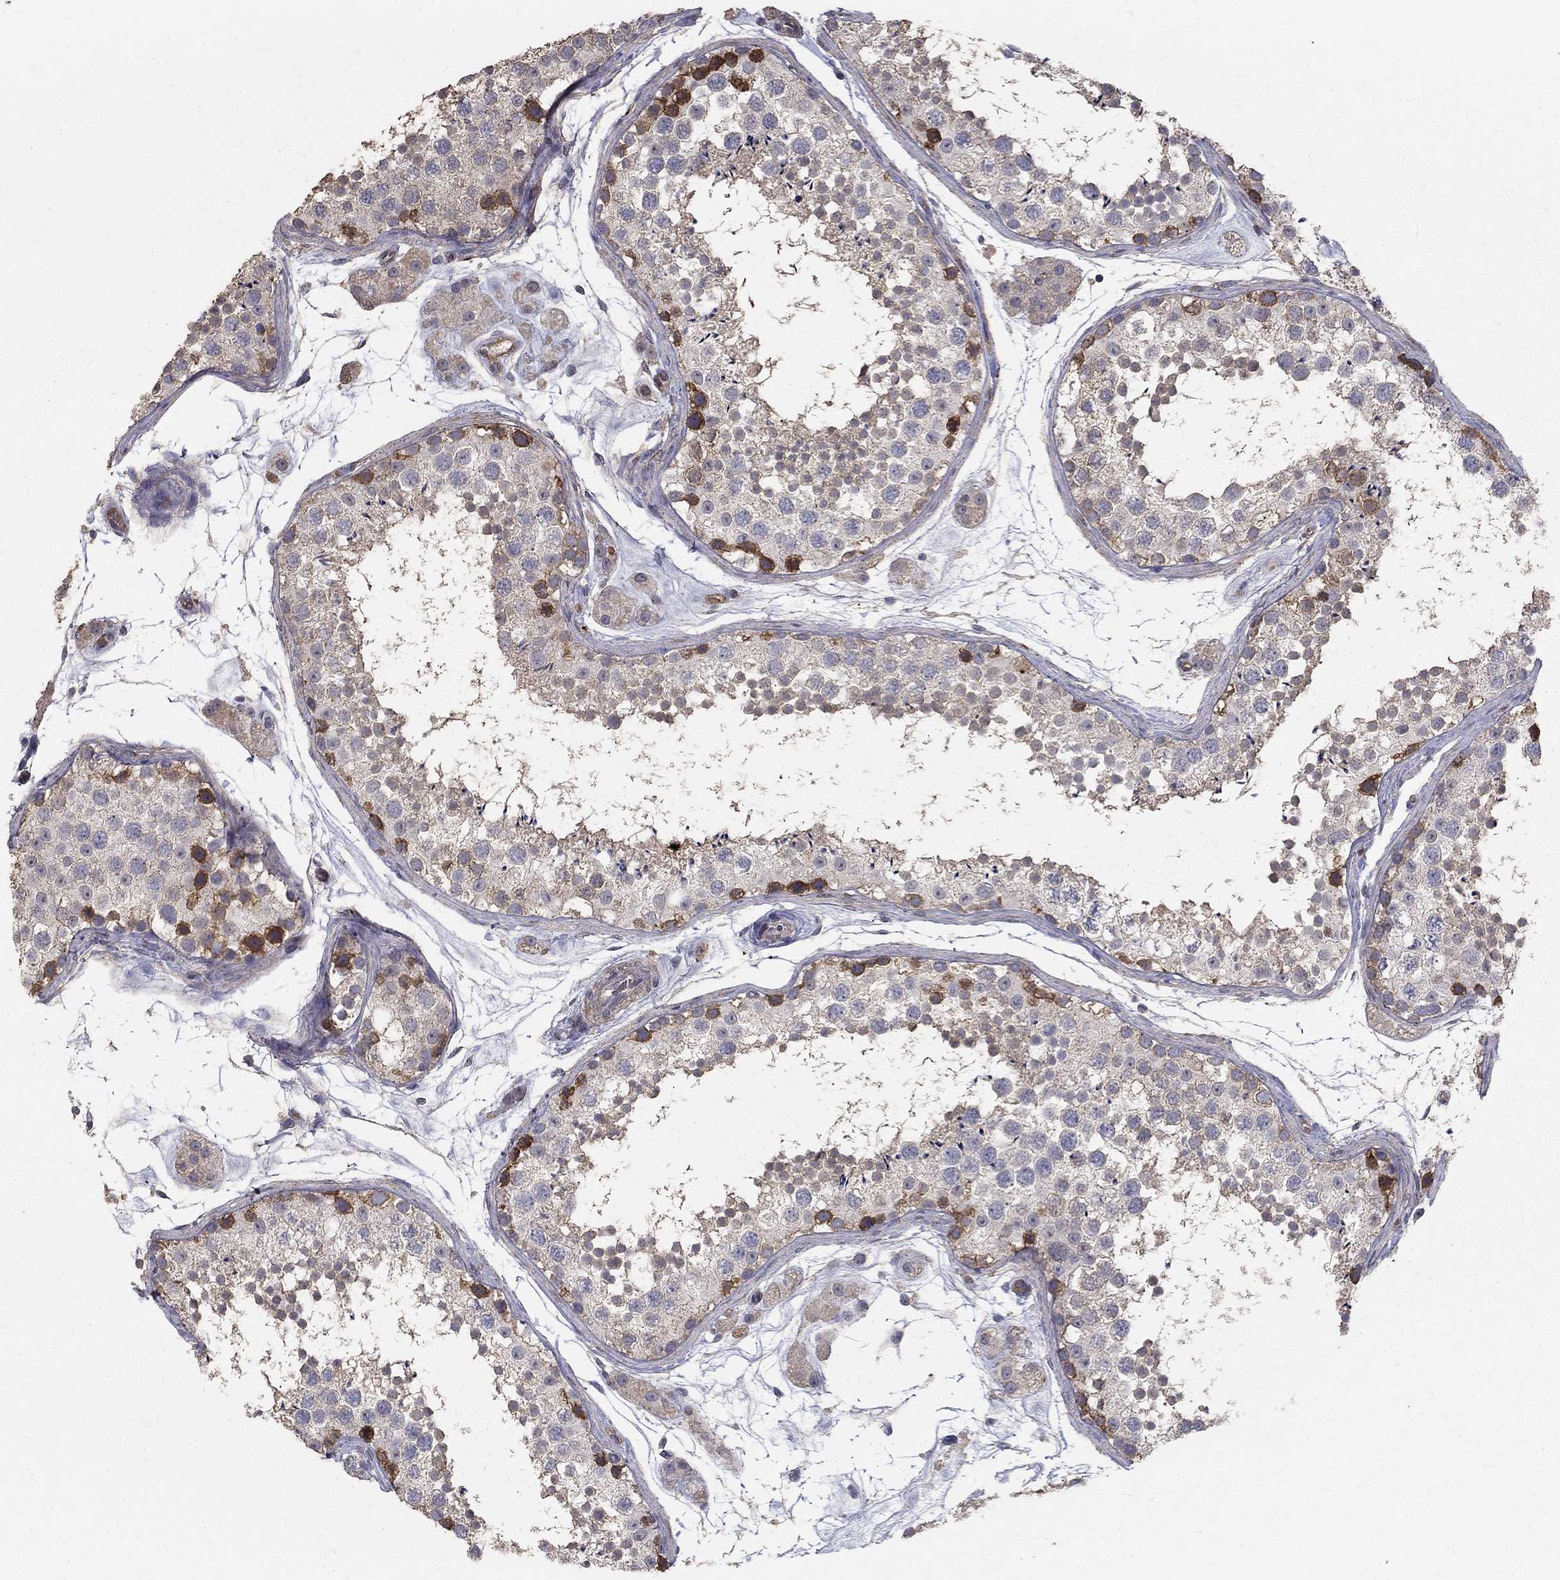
{"staining": {"intensity": "strong", "quantity": "<25%", "location": "cytoplasmic/membranous"}, "tissue": "testis", "cell_type": "Cells in seminiferous ducts", "image_type": "normal", "snomed": [{"axis": "morphology", "description": "Normal tissue, NOS"}, {"axis": "topography", "description": "Testis"}], "caption": "Immunohistochemical staining of benign testis shows medium levels of strong cytoplasmic/membranous staining in about <25% of cells in seminiferous ducts. The protein is shown in brown color, while the nuclei are stained blue.", "gene": "MPP2", "patient": {"sex": "male", "age": 41}}